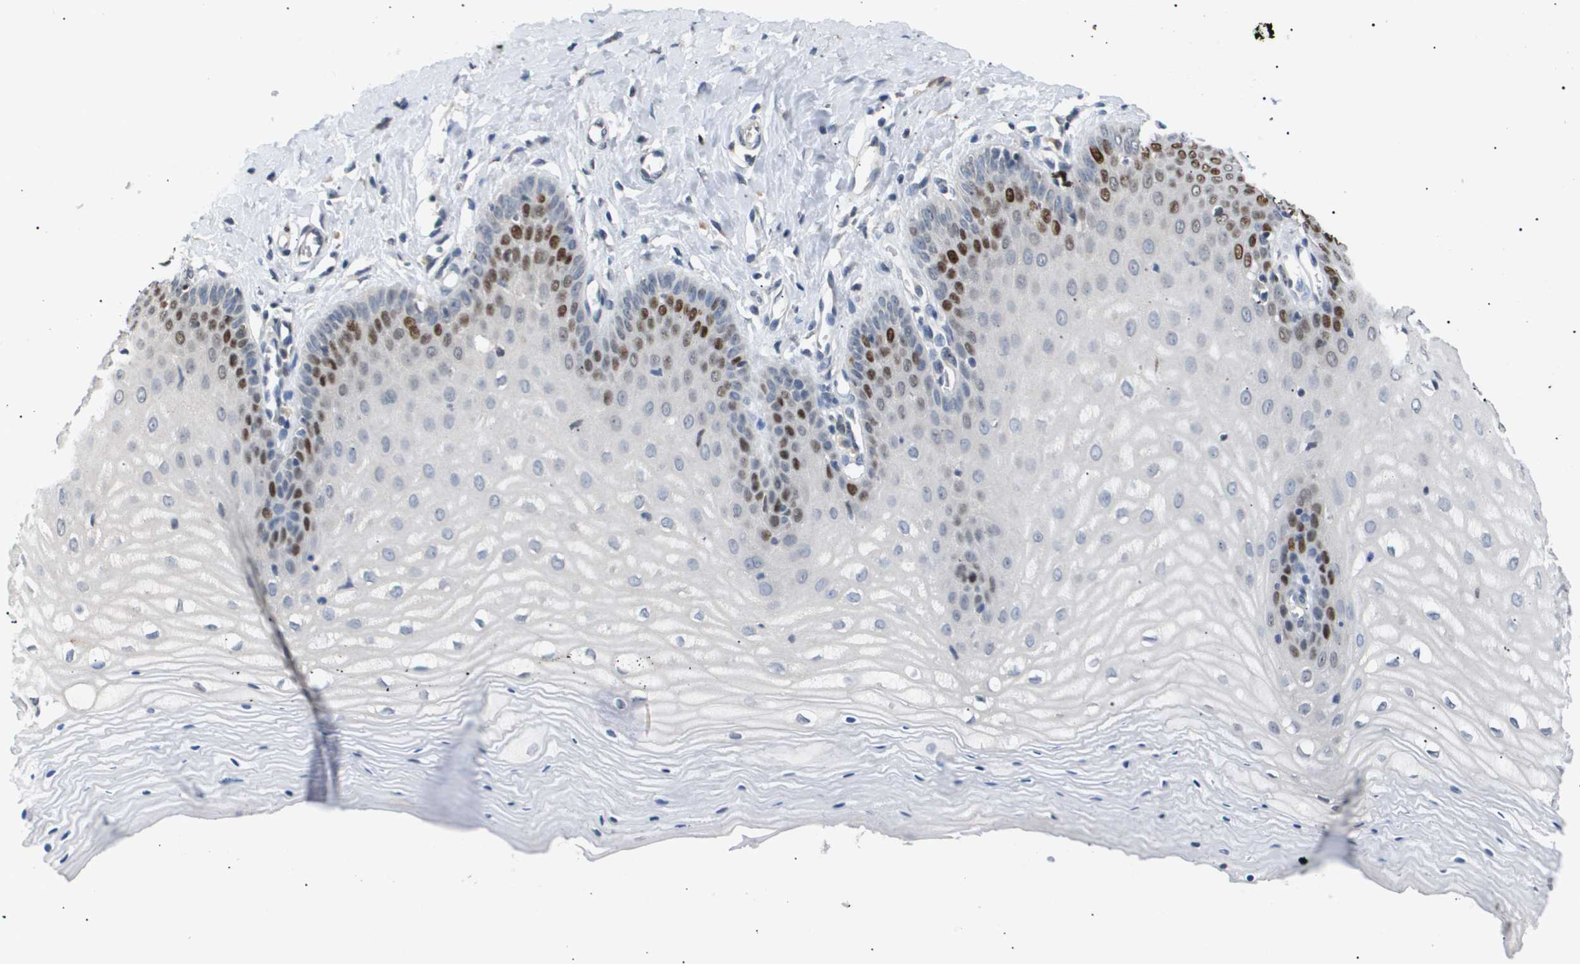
{"staining": {"intensity": "strong", "quantity": "<25%", "location": "nuclear"}, "tissue": "cervix", "cell_type": "Squamous epithelial cells", "image_type": "normal", "snomed": [{"axis": "morphology", "description": "Normal tissue, NOS"}, {"axis": "topography", "description": "Cervix"}], "caption": "Protein staining exhibits strong nuclear positivity in approximately <25% of squamous epithelial cells in unremarkable cervix.", "gene": "ANAPC2", "patient": {"sex": "female", "age": 55}}